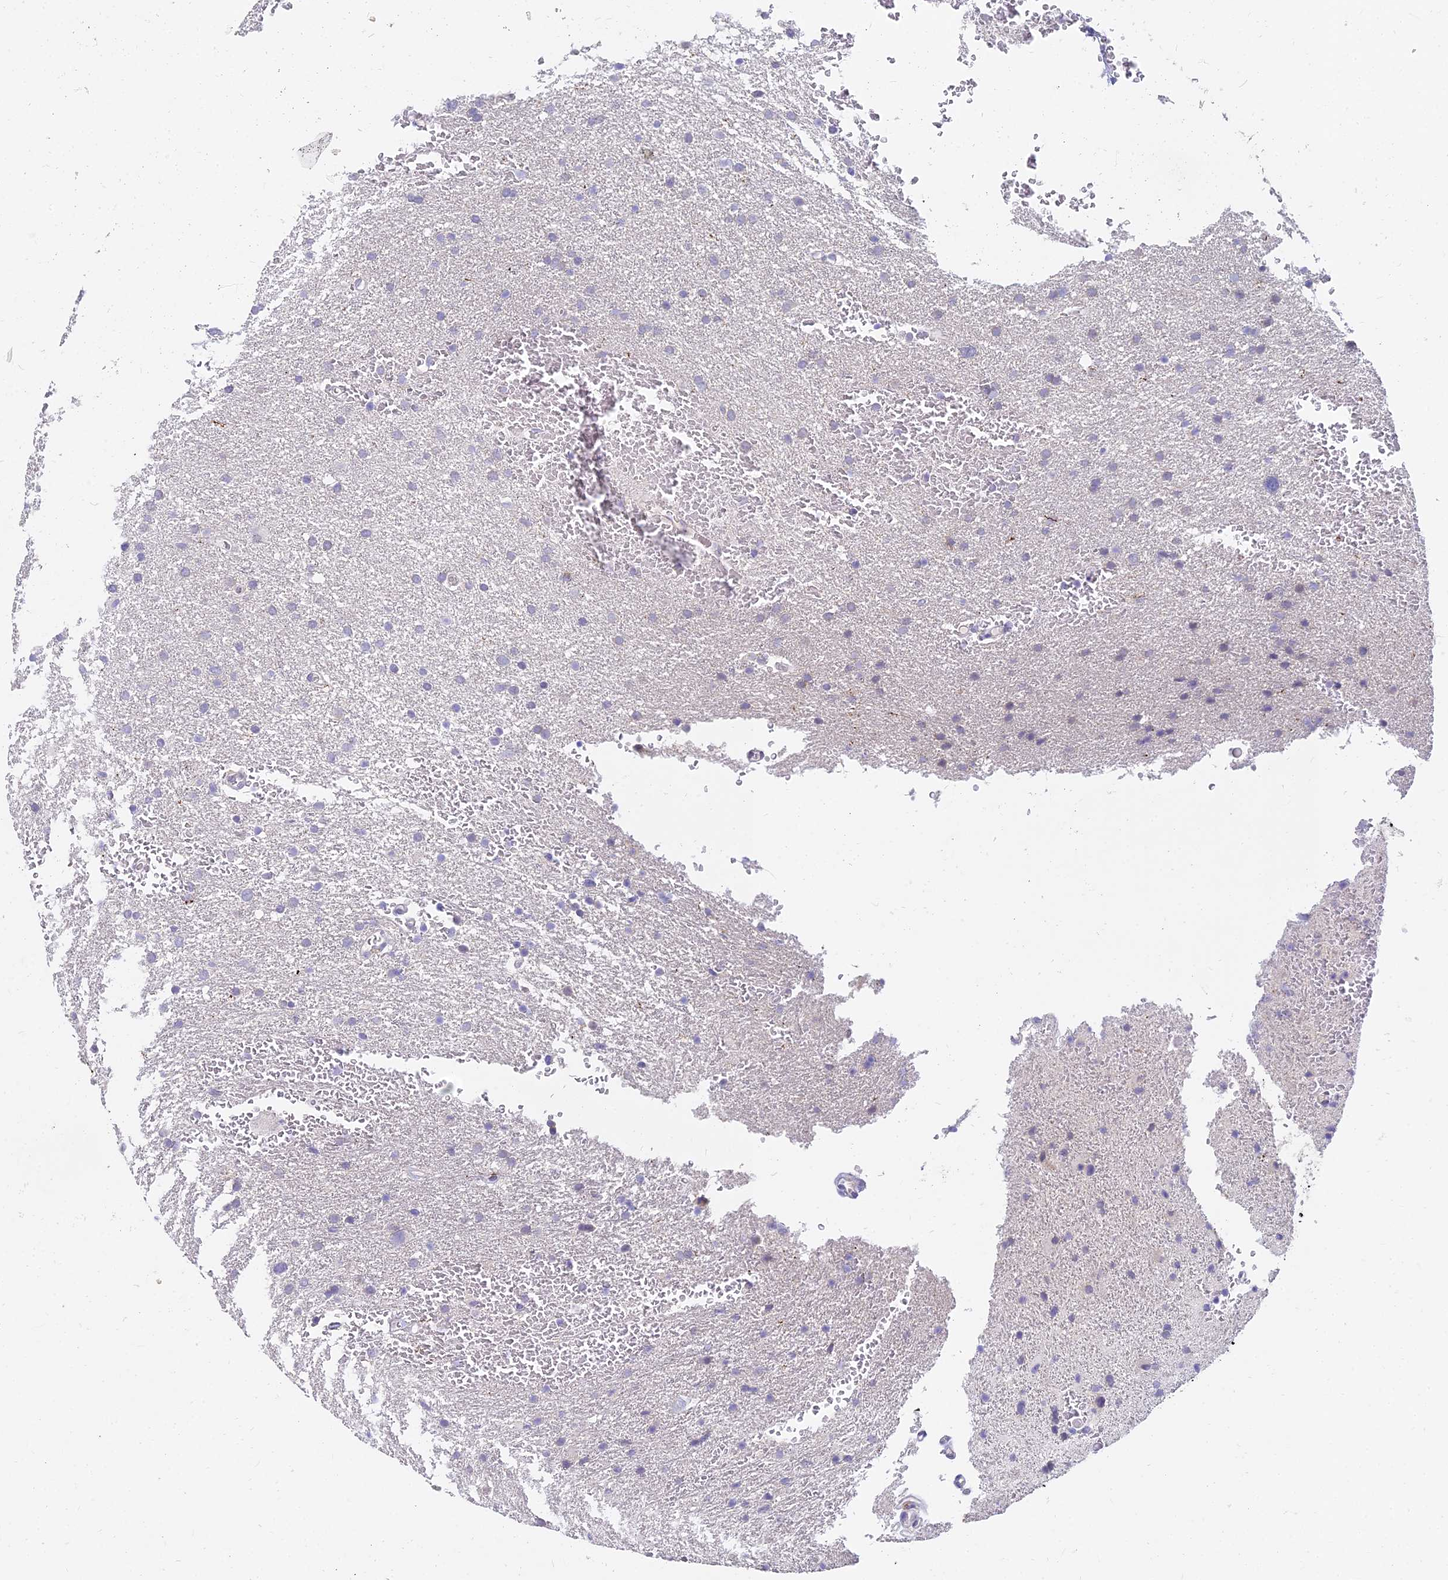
{"staining": {"intensity": "negative", "quantity": "none", "location": "none"}, "tissue": "glioma", "cell_type": "Tumor cells", "image_type": "cancer", "snomed": [{"axis": "morphology", "description": "Glioma, malignant, High grade"}, {"axis": "topography", "description": "Cerebral cortex"}], "caption": "Glioma was stained to show a protein in brown. There is no significant expression in tumor cells.", "gene": "NPY", "patient": {"sex": "female", "age": 36}}